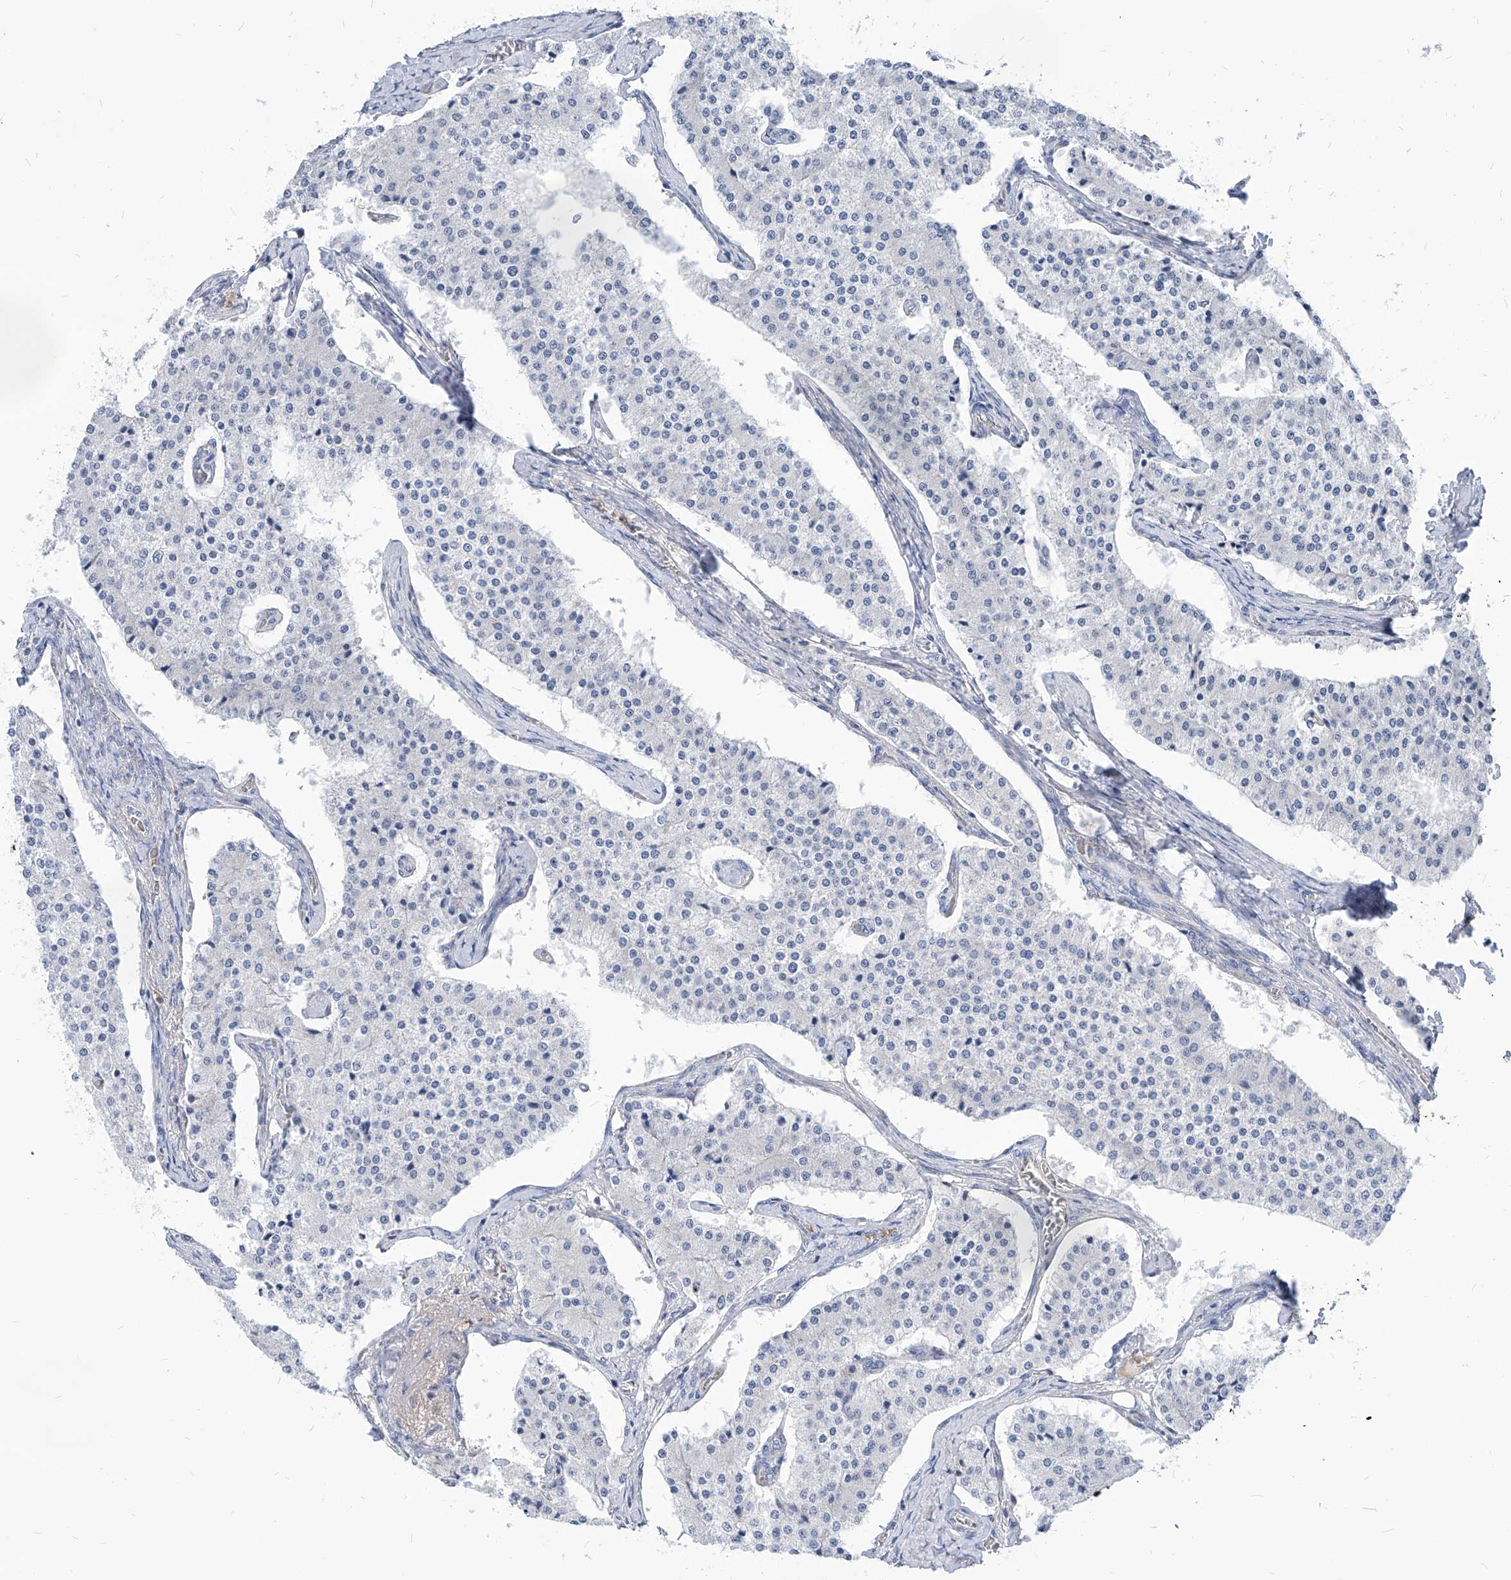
{"staining": {"intensity": "negative", "quantity": "none", "location": "none"}, "tissue": "carcinoid", "cell_type": "Tumor cells", "image_type": "cancer", "snomed": [{"axis": "morphology", "description": "Carcinoid, malignant, NOS"}, {"axis": "topography", "description": "Colon"}], "caption": "The photomicrograph shows no staining of tumor cells in malignant carcinoid. (DAB IHC, high magnification).", "gene": "AKAP10", "patient": {"sex": "female", "age": 52}}